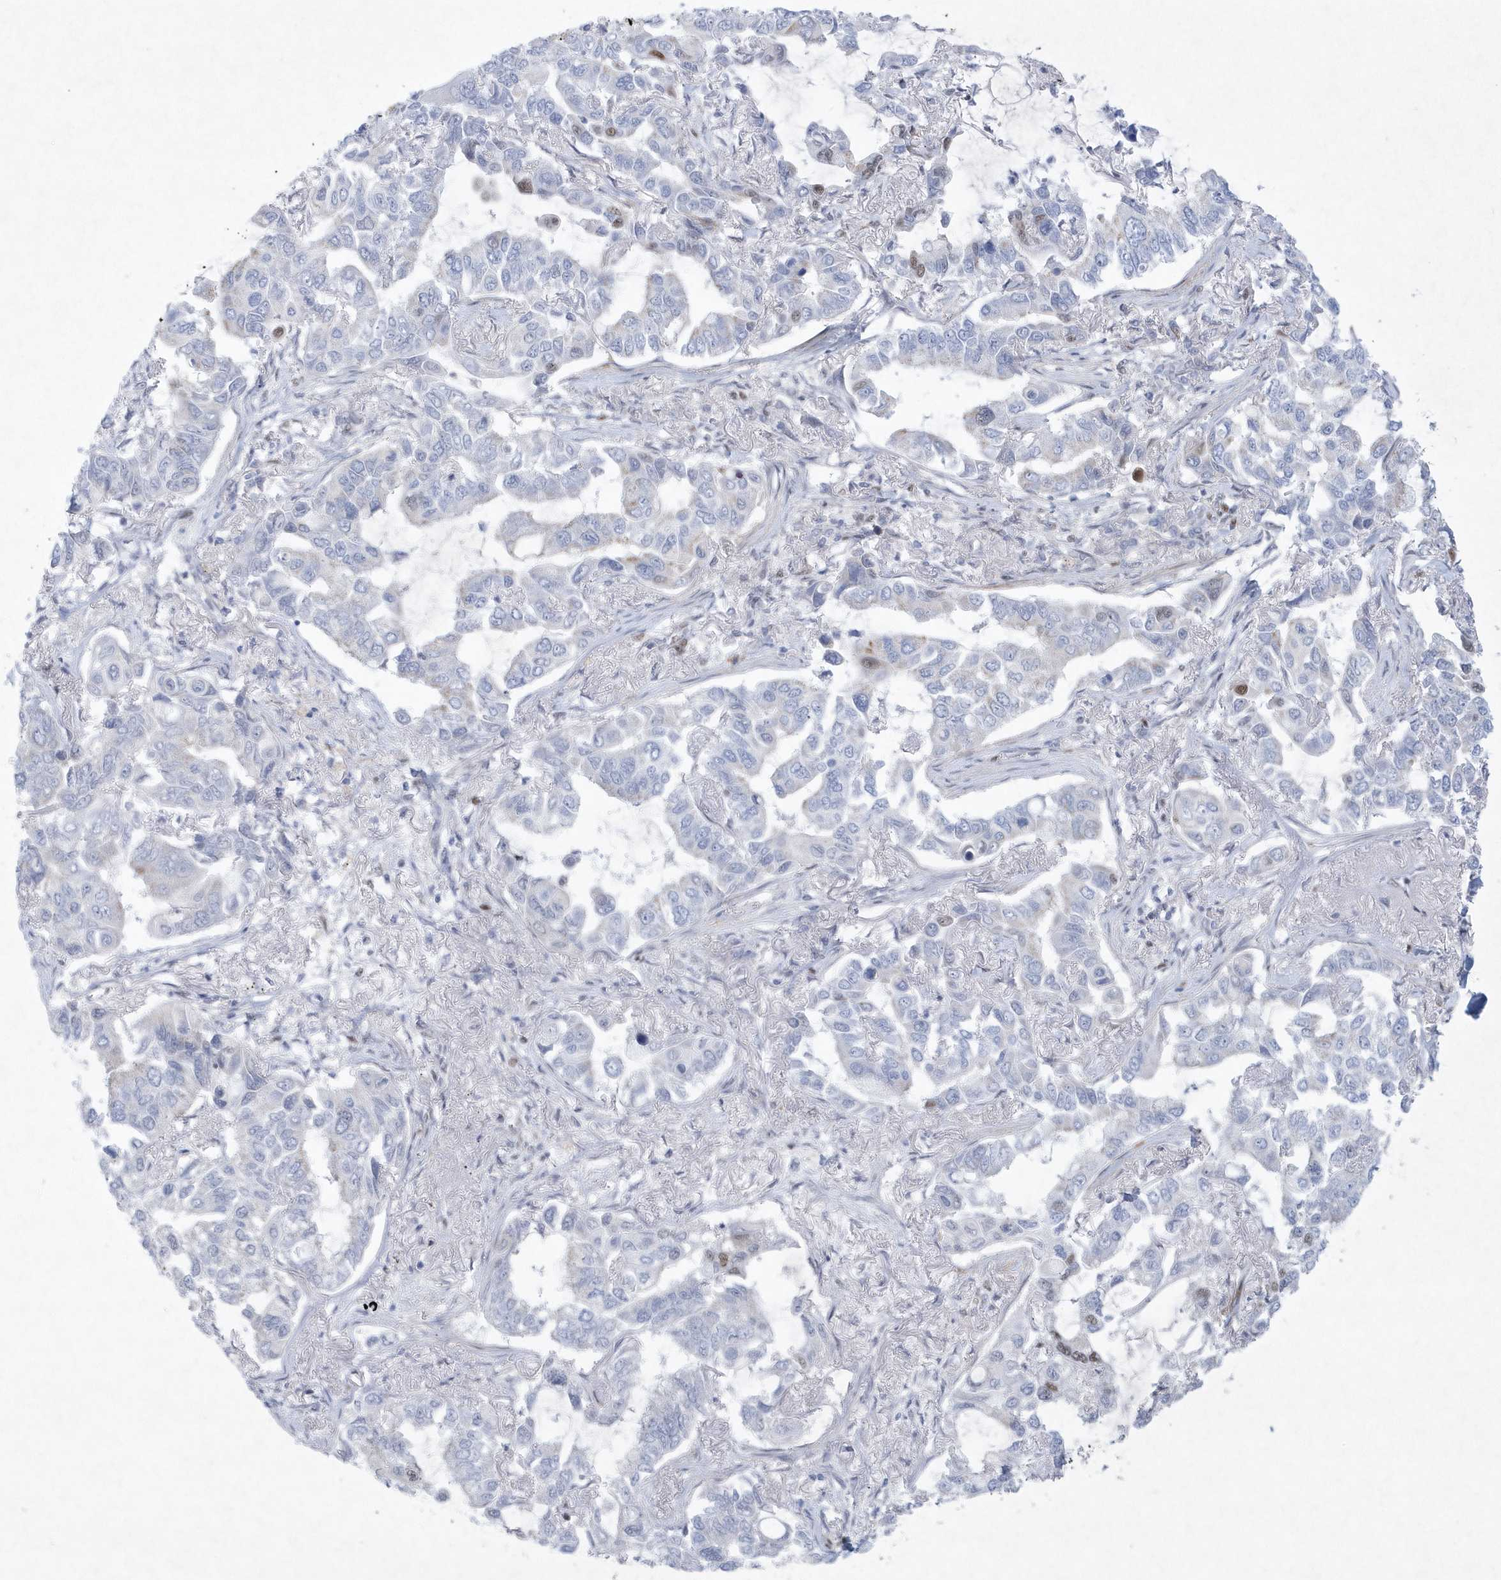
{"staining": {"intensity": "moderate", "quantity": "<25%", "location": "nuclear"}, "tissue": "lung cancer", "cell_type": "Tumor cells", "image_type": "cancer", "snomed": [{"axis": "morphology", "description": "Adenocarcinoma, NOS"}, {"axis": "topography", "description": "Lung"}], "caption": "Human lung adenocarcinoma stained for a protein (brown) exhibits moderate nuclear positive staining in about <25% of tumor cells.", "gene": "DCLRE1A", "patient": {"sex": "male", "age": 64}}